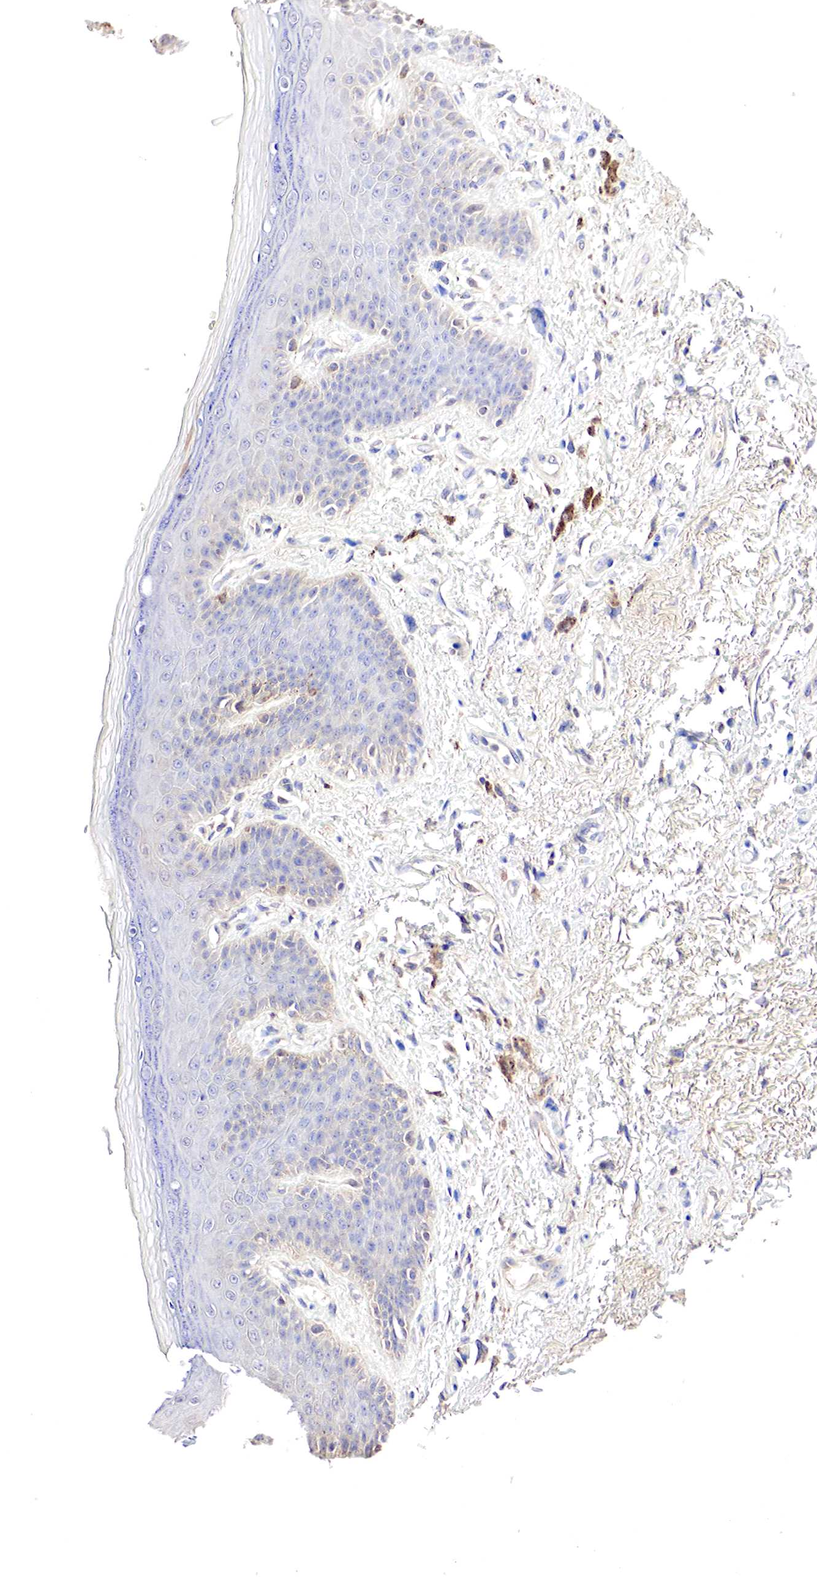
{"staining": {"intensity": "negative", "quantity": "none", "location": "none"}, "tissue": "skin", "cell_type": "Epidermal cells", "image_type": "normal", "snomed": [{"axis": "morphology", "description": "Normal tissue, NOS"}, {"axis": "topography", "description": "Anal"}, {"axis": "topography", "description": "Peripheral nerve tissue"}], "caption": "The image demonstrates no significant expression in epidermal cells of skin. (DAB IHC with hematoxylin counter stain).", "gene": "GATA1", "patient": {"sex": "female", "age": 46}}